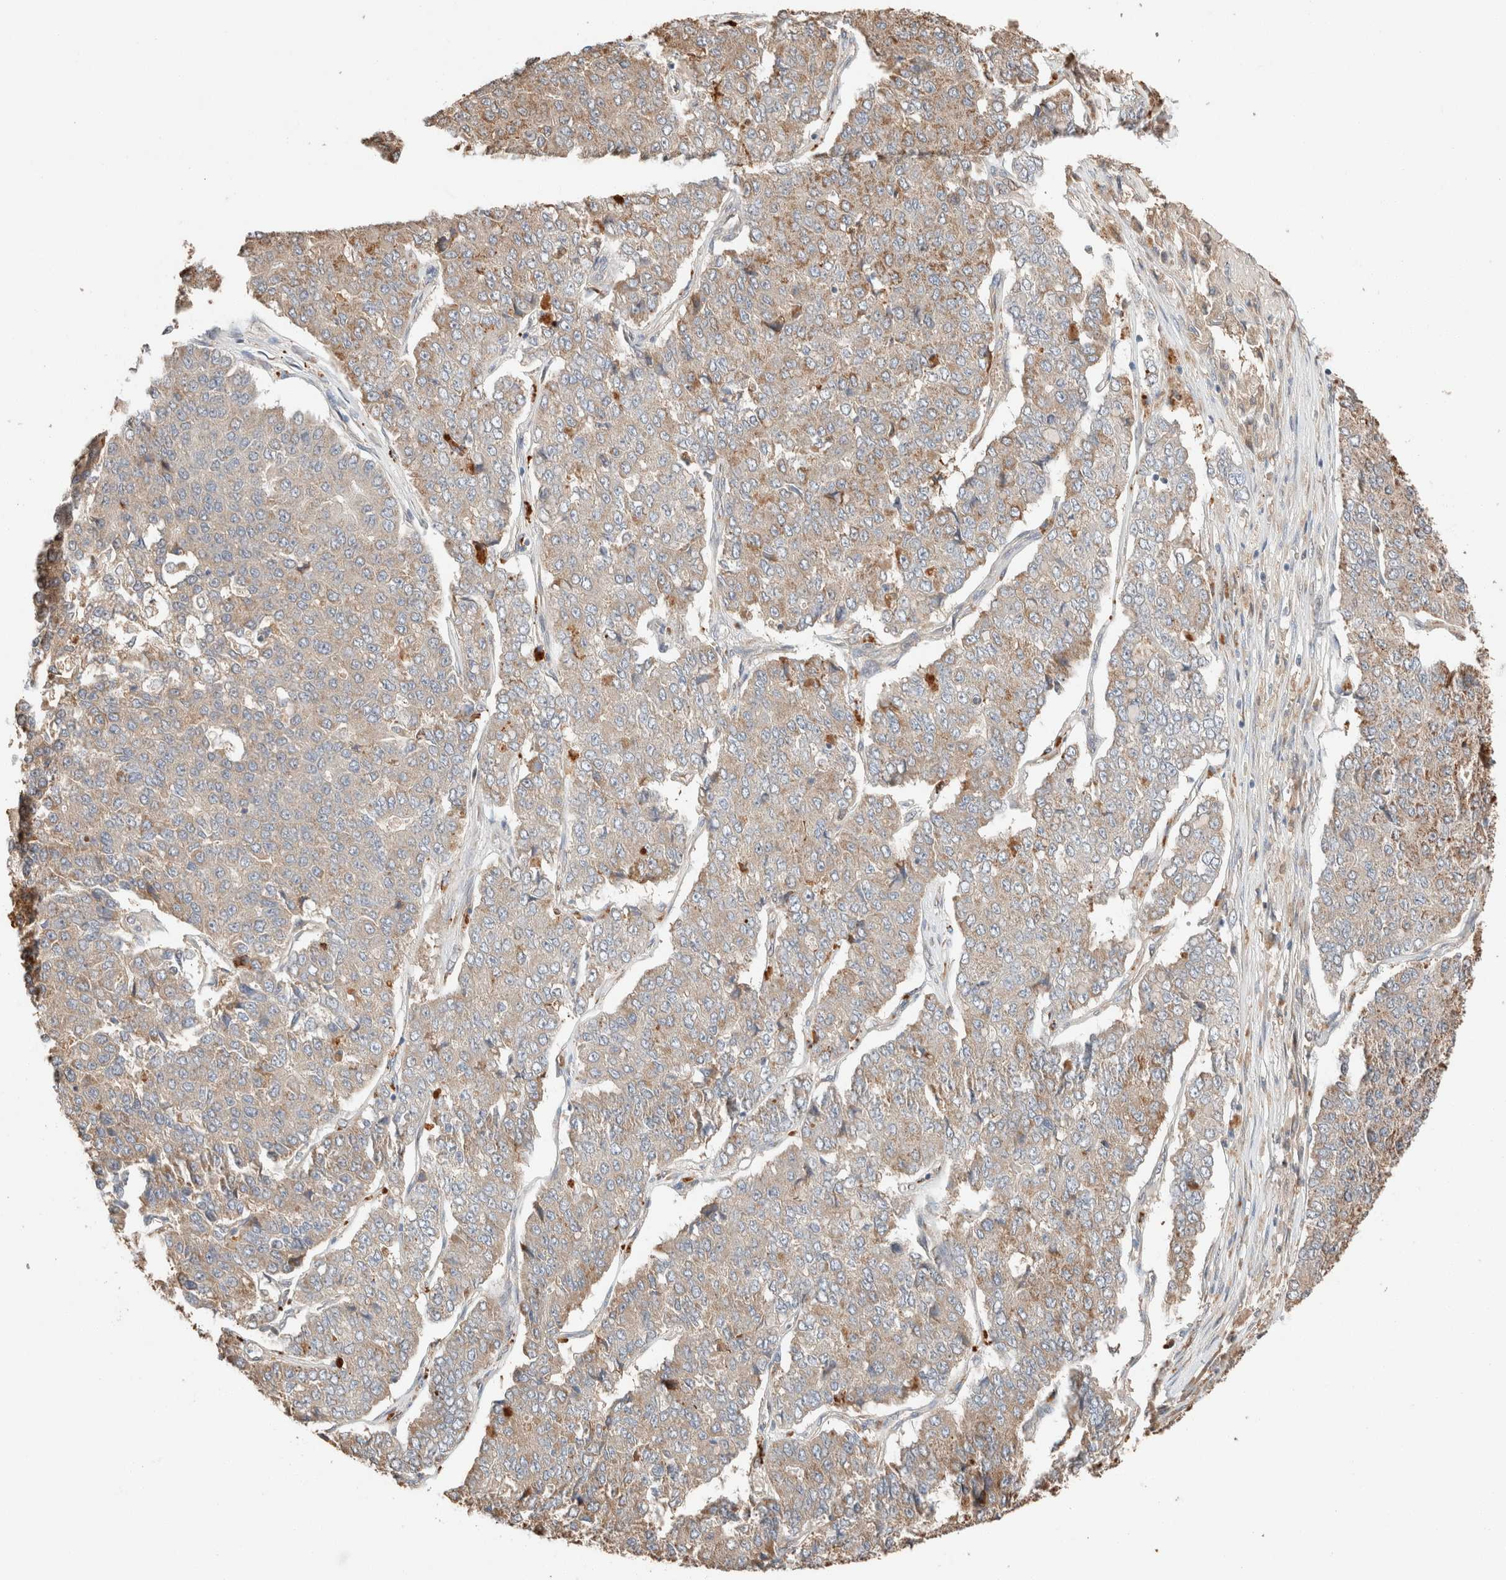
{"staining": {"intensity": "weak", "quantity": ">75%", "location": "cytoplasmic/membranous"}, "tissue": "pancreatic cancer", "cell_type": "Tumor cells", "image_type": "cancer", "snomed": [{"axis": "morphology", "description": "Adenocarcinoma, NOS"}, {"axis": "topography", "description": "Pancreas"}], "caption": "About >75% of tumor cells in pancreatic adenocarcinoma display weak cytoplasmic/membranous protein staining as visualized by brown immunohistochemical staining.", "gene": "TUBD1", "patient": {"sex": "male", "age": 50}}